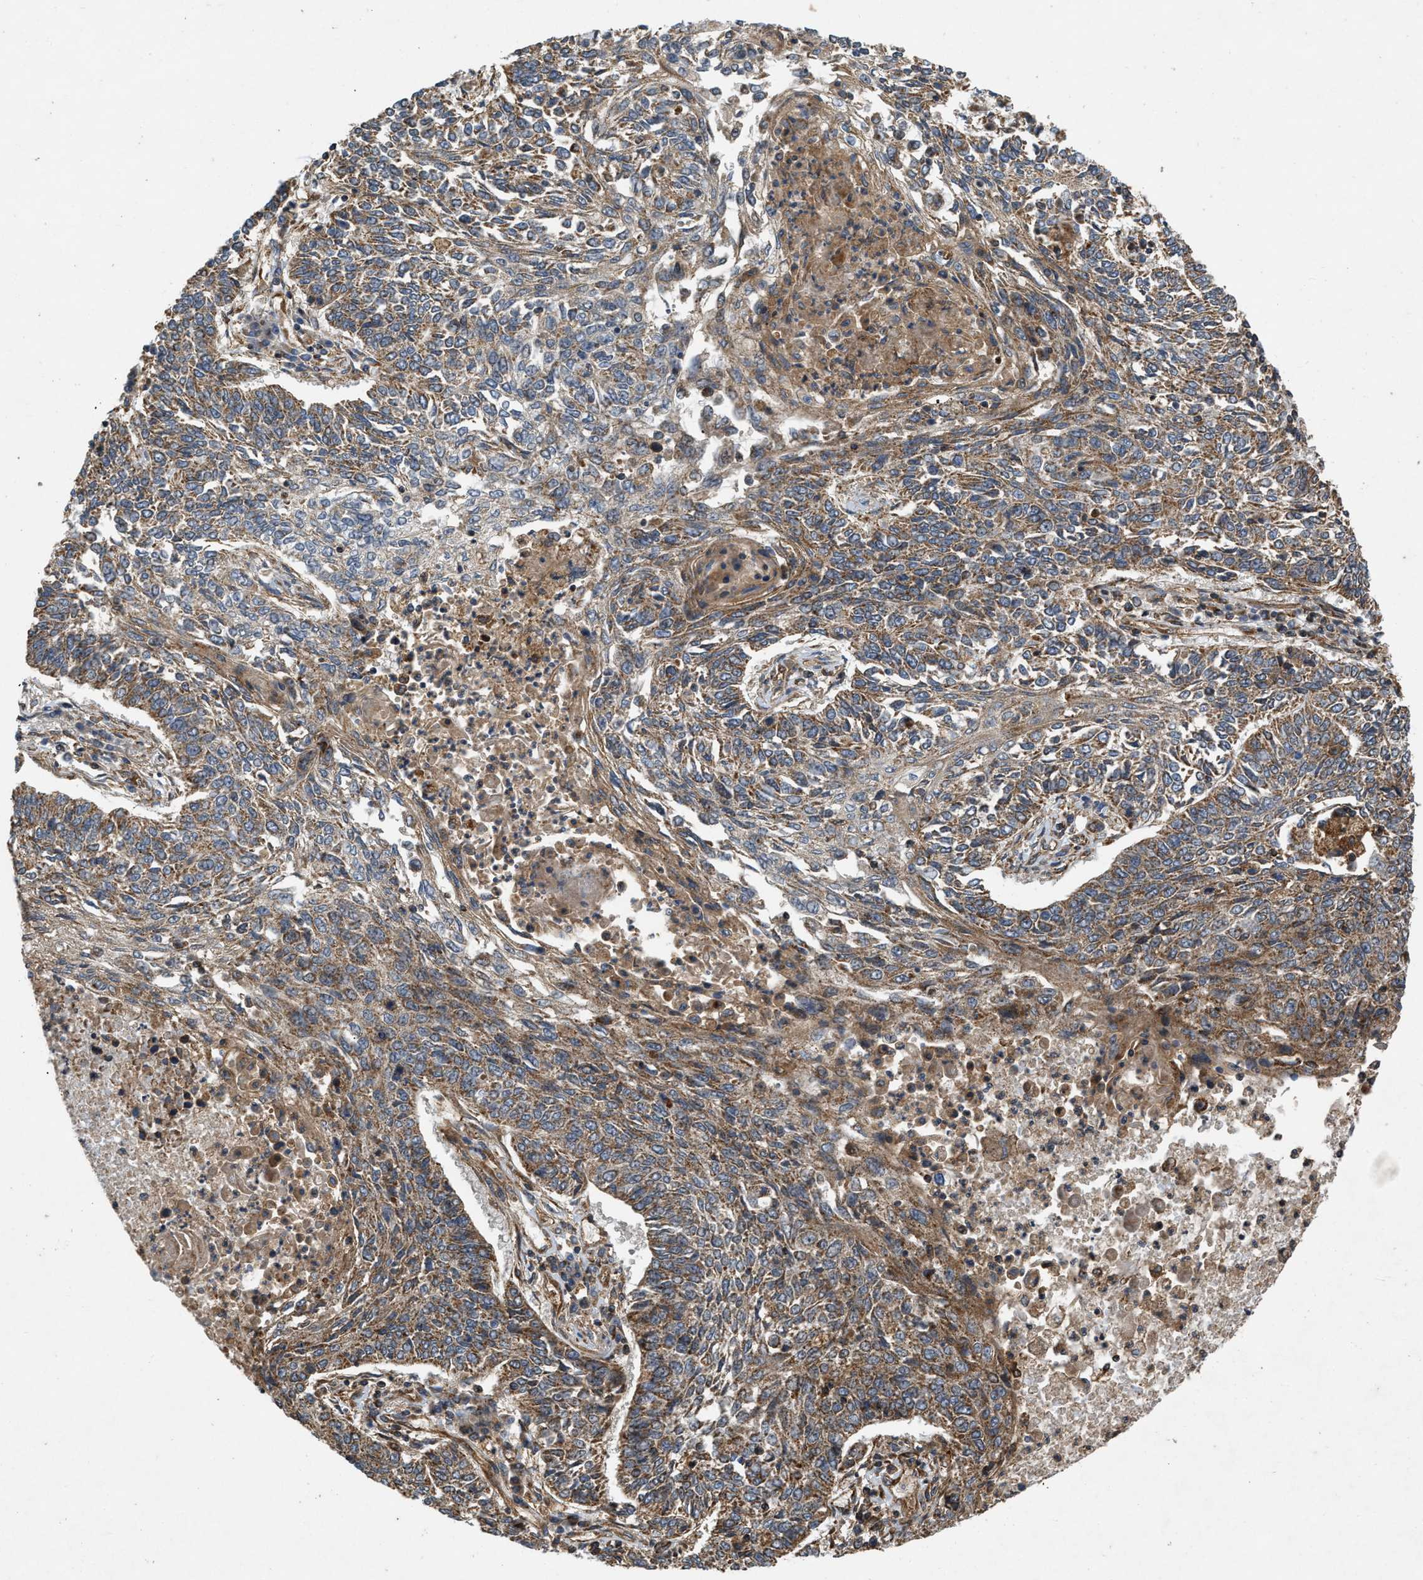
{"staining": {"intensity": "moderate", "quantity": ">75%", "location": "cytoplasmic/membranous"}, "tissue": "lung cancer", "cell_type": "Tumor cells", "image_type": "cancer", "snomed": [{"axis": "morphology", "description": "Normal tissue, NOS"}, {"axis": "morphology", "description": "Squamous cell carcinoma, NOS"}, {"axis": "topography", "description": "Cartilage tissue"}, {"axis": "topography", "description": "Bronchus"}, {"axis": "topography", "description": "Lung"}], "caption": "Moderate cytoplasmic/membranous staining is present in approximately >75% of tumor cells in lung cancer (squamous cell carcinoma).", "gene": "GNB4", "patient": {"sex": "female", "age": 49}}